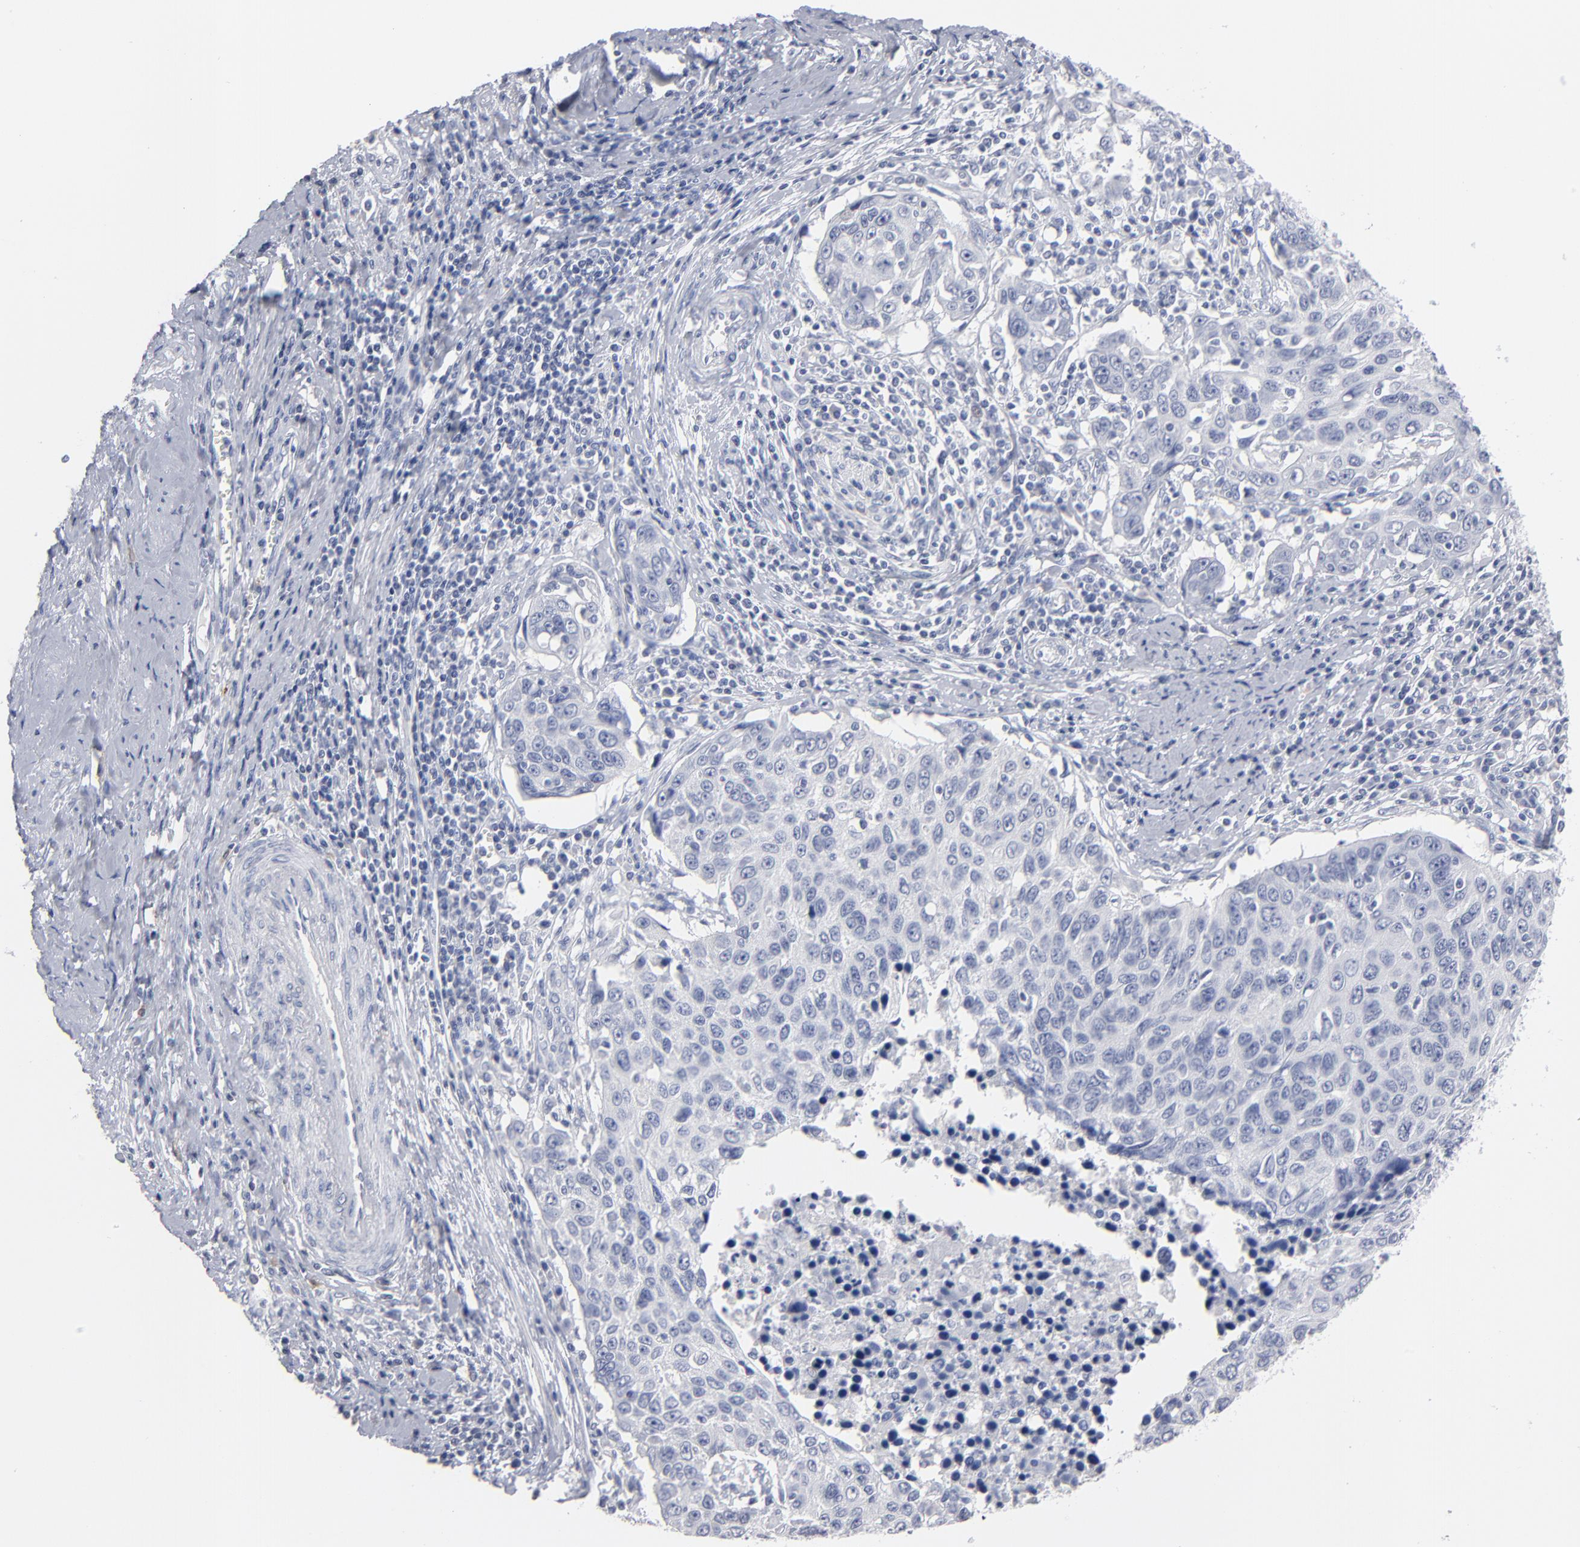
{"staining": {"intensity": "negative", "quantity": "none", "location": "none"}, "tissue": "cervical cancer", "cell_type": "Tumor cells", "image_type": "cancer", "snomed": [{"axis": "morphology", "description": "Squamous cell carcinoma, NOS"}, {"axis": "topography", "description": "Cervix"}], "caption": "Cervical cancer was stained to show a protein in brown. There is no significant positivity in tumor cells.", "gene": "RPH3A", "patient": {"sex": "female", "age": 53}}